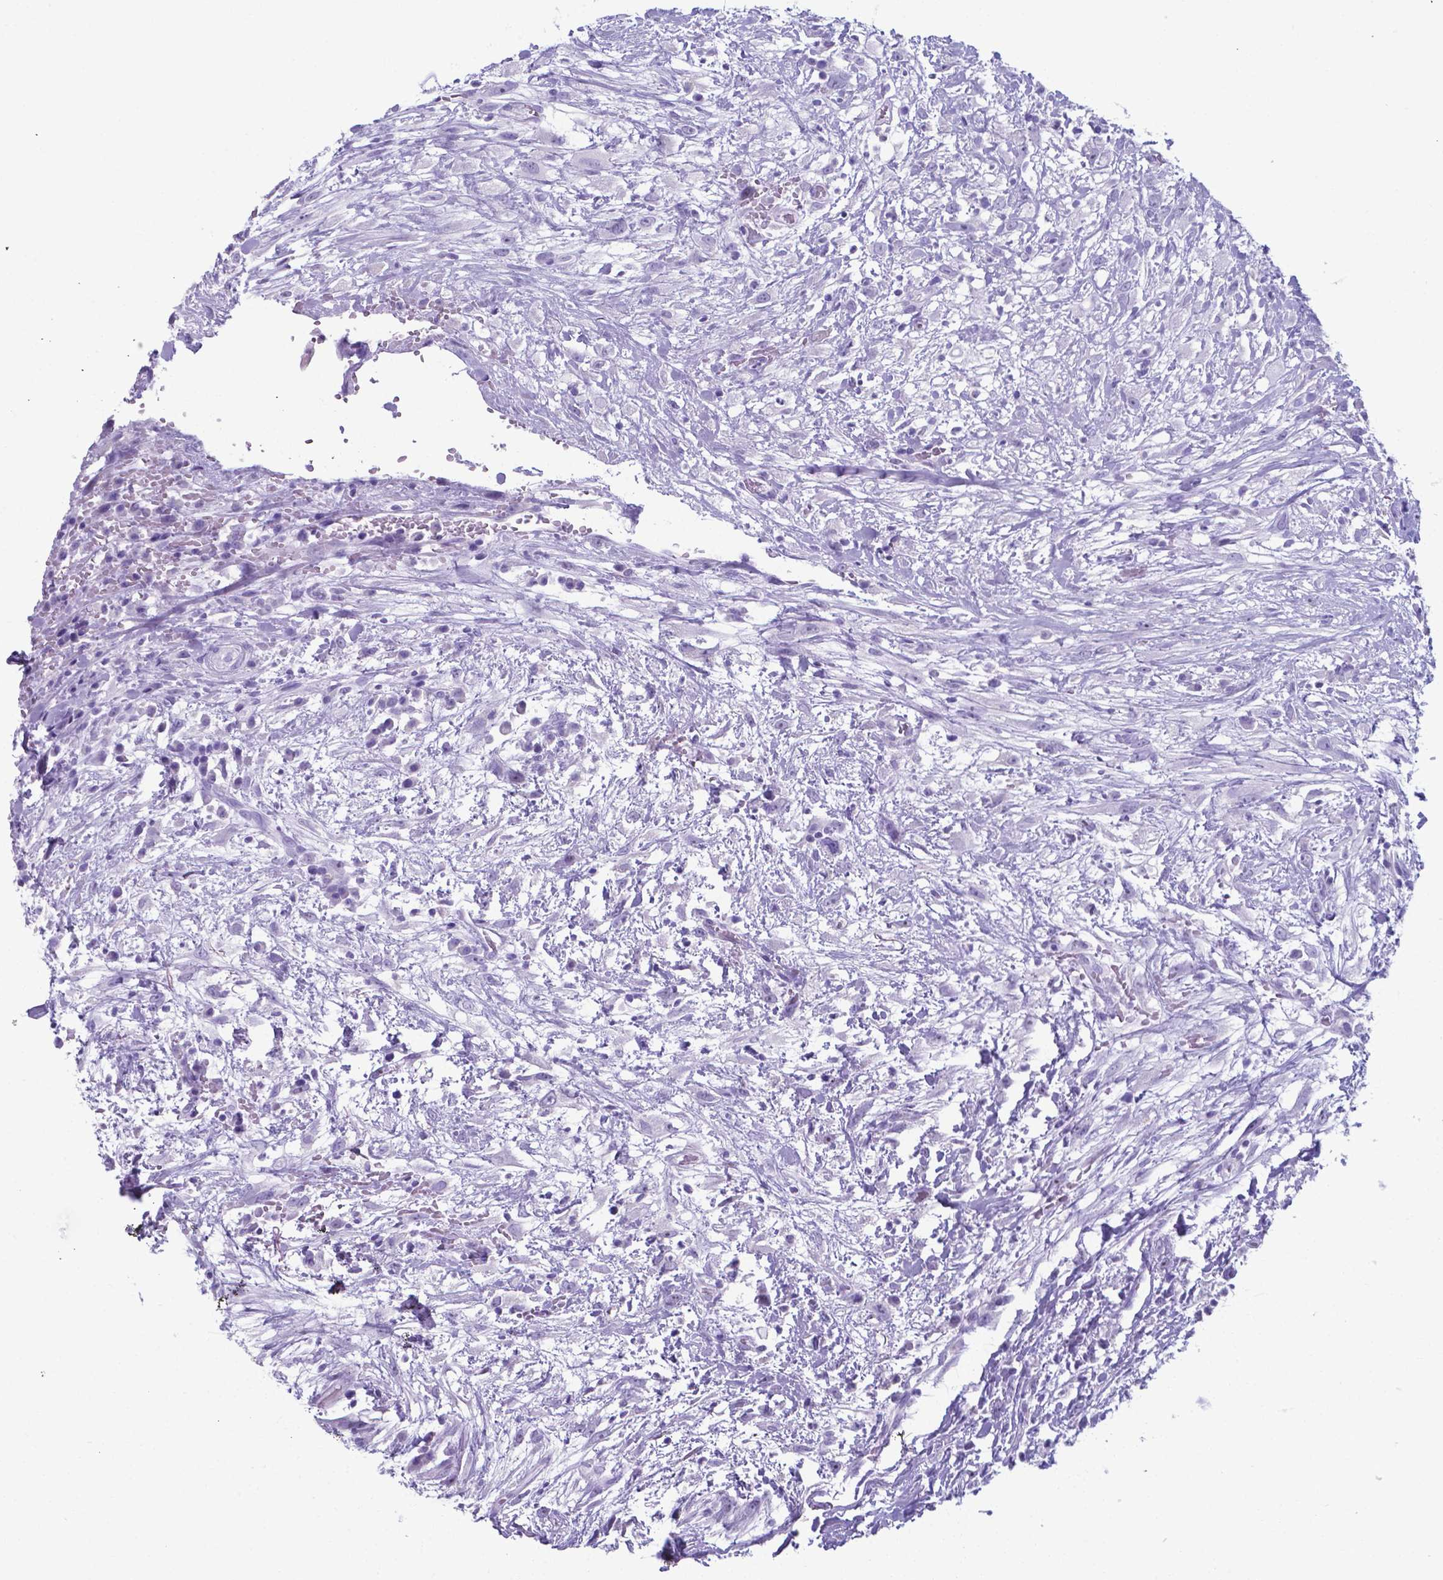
{"staining": {"intensity": "negative", "quantity": "none", "location": "none"}, "tissue": "head and neck cancer", "cell_type": "Tumor cells", "image_type": "cancer", "snomed": [{"axis": "morphology", "description": "Squamous cell carcinoma, NOS"}, {"axis": "topography", "description": "Head-Neck"}], "caption": "This micrograph is of squamous cell carcinoma (head and neck) stained with immunohistochemistry to label a protein in brown with the nuclei are counter-stained blue. There is no staining in tumor cells.", "gene": "AP5B1", "patient": {"sex": "male", "age": 65}}